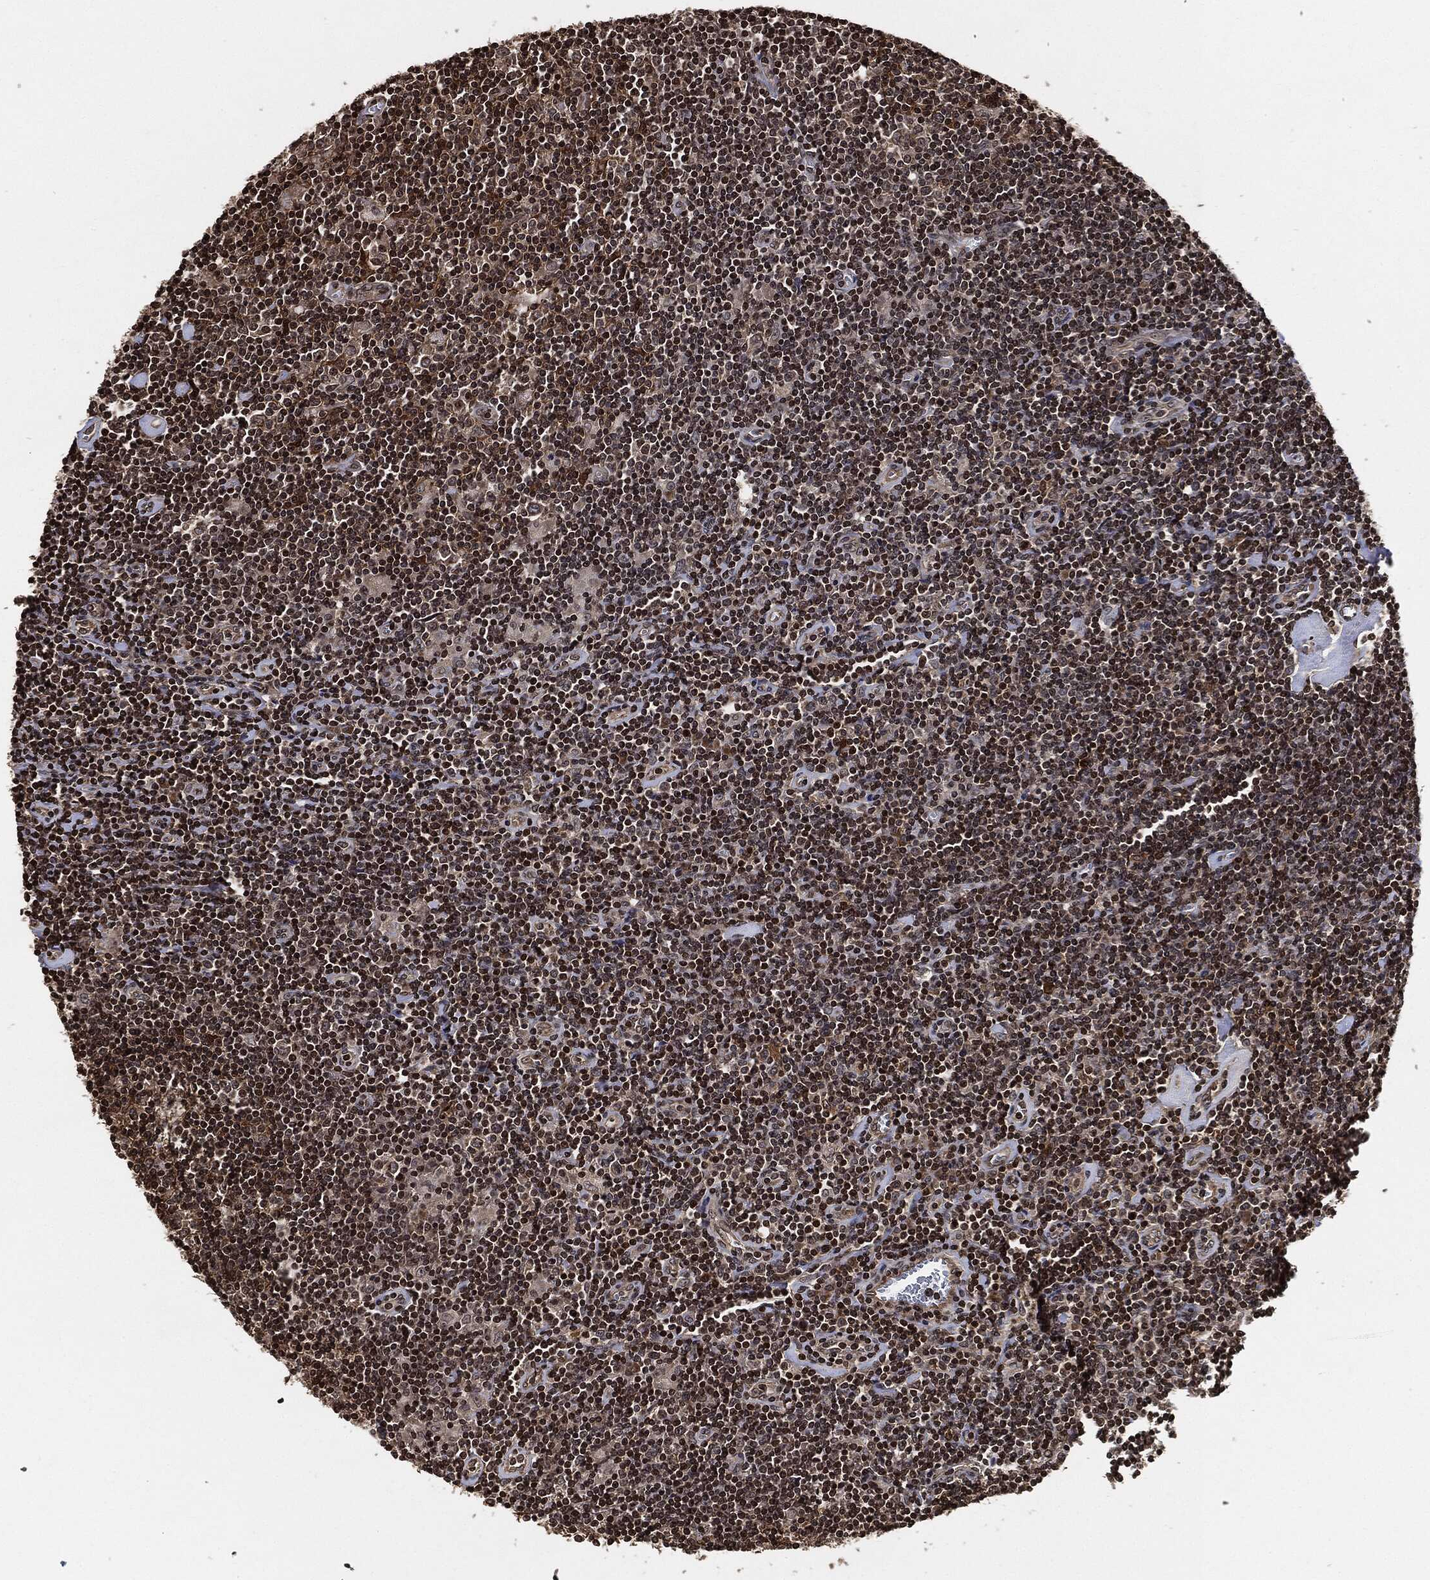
{"staining": {"intensity": "negative", "quantity": "none", "location": "none"}, "tissue": "lymphoma", "cell_type": "Tumor cells", "image_type": "cancer", "snomed": [{"axis": "morphology", "description": "Hodgkin's disease, NOS"}, {"axis": "topography", "description": "Lymph node"}], "caption": "An immunohistochemistry histopathology image of lymphoma is shown. There is no staining in tumor cells of lymphoma.", "gene": "PDK1", "patient": {"sex": "male", "age": 40}}